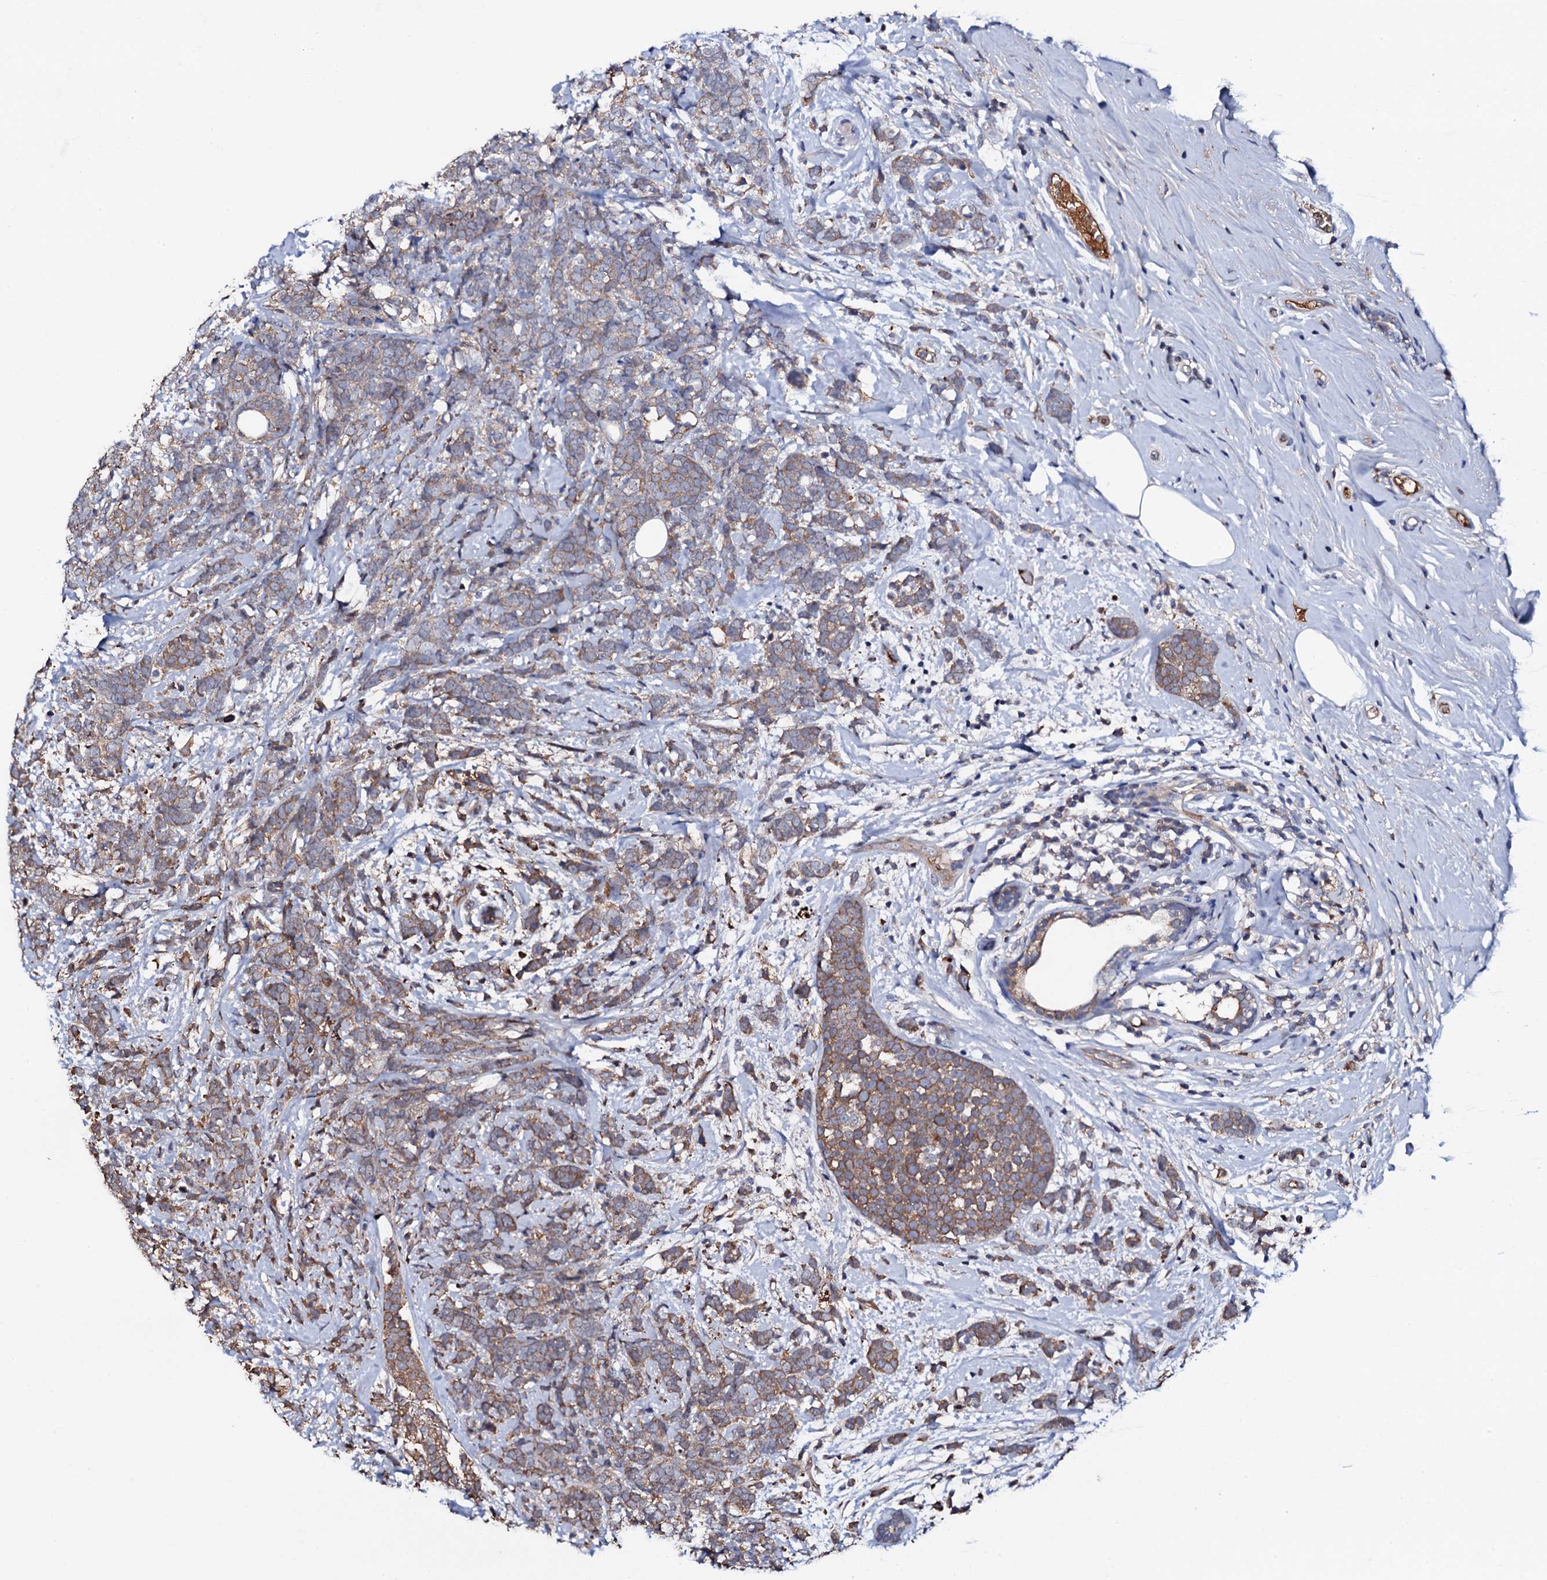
{"staining": {"intensity": "moderate", "quantity": ">75%", "location": "cytoplasmic/membranous"}, "tissue": "breast cancer", "cell_type": "Tumor cells", "image_type": "cancer", "snomed": [{"axis": "morphology", "description": "Lobular carcinoma"}, {"axis": "topography", "description": "Breast"}], "caption": "Human breast lobular carcinoma stained for a protein (brown) shows moderate cytoplasmic/membranous positive positivity in approximately >75% of tumor cells.", "gene": "TCAF2", "patient": {"sex": "female", "age": 58}}